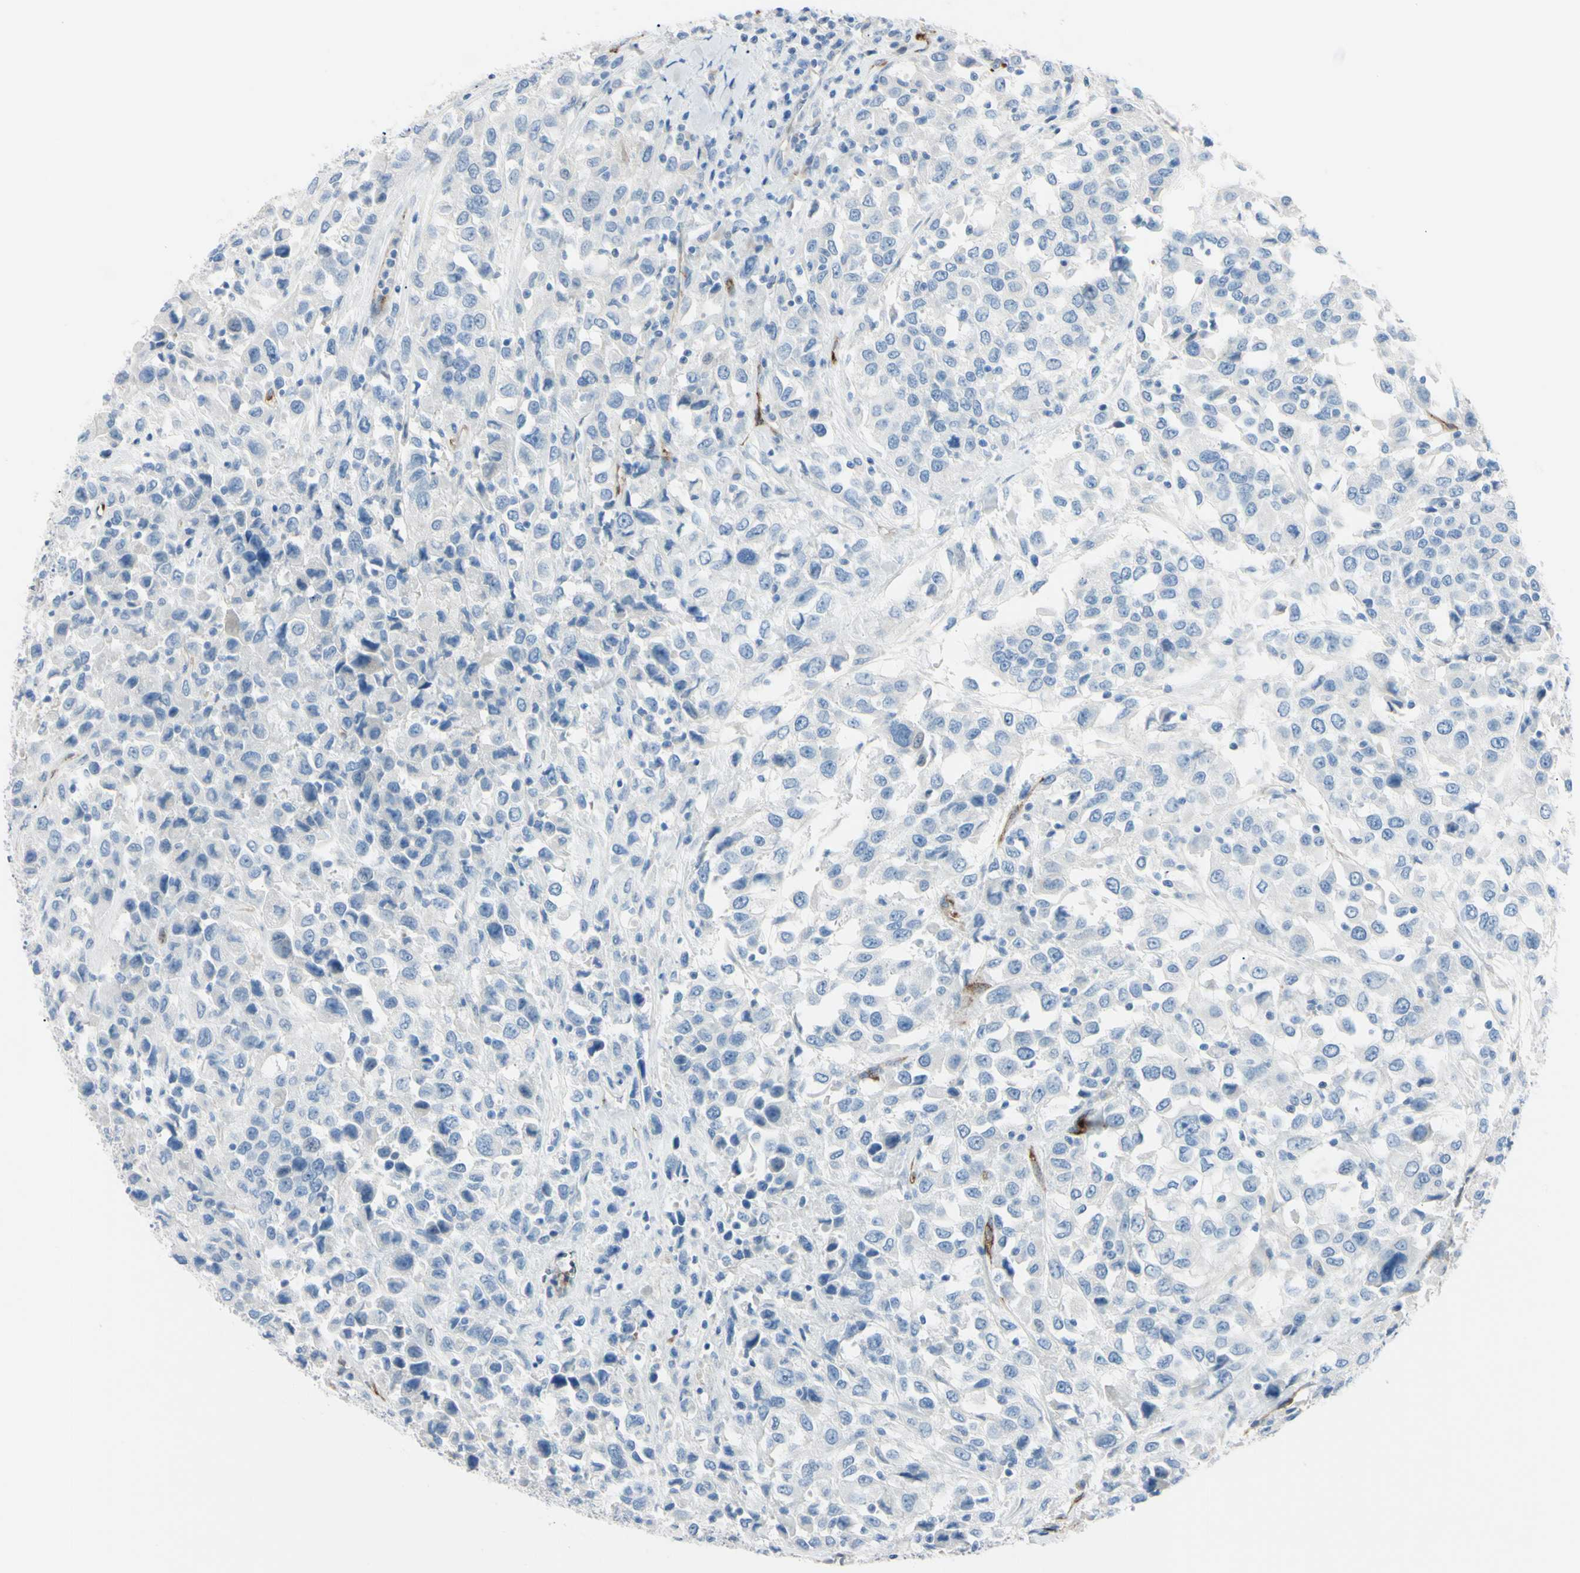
{"staining": {"intensity": "negative", "quantity": "none", "location": "none"}, "tissue": "urothelial cancer", "cell_type": "Tumor cells", "image_type": "cancer", "snomed": [{"axis": "morphology", "description": "Urothelial carcinoma, High grade"}, {"axis": "topography", "description": "Urinary bladder"}], "caption": "High magnification brightfield microscopy of urothelial cancer stained with DAB (3,3'-diaminobenzidine) (brown) and counterstained with hematoxylin (blue): tumor cells show no significant staining.", "gene": "FOLH1", "patient": {"sex": "female", "age": 80}}